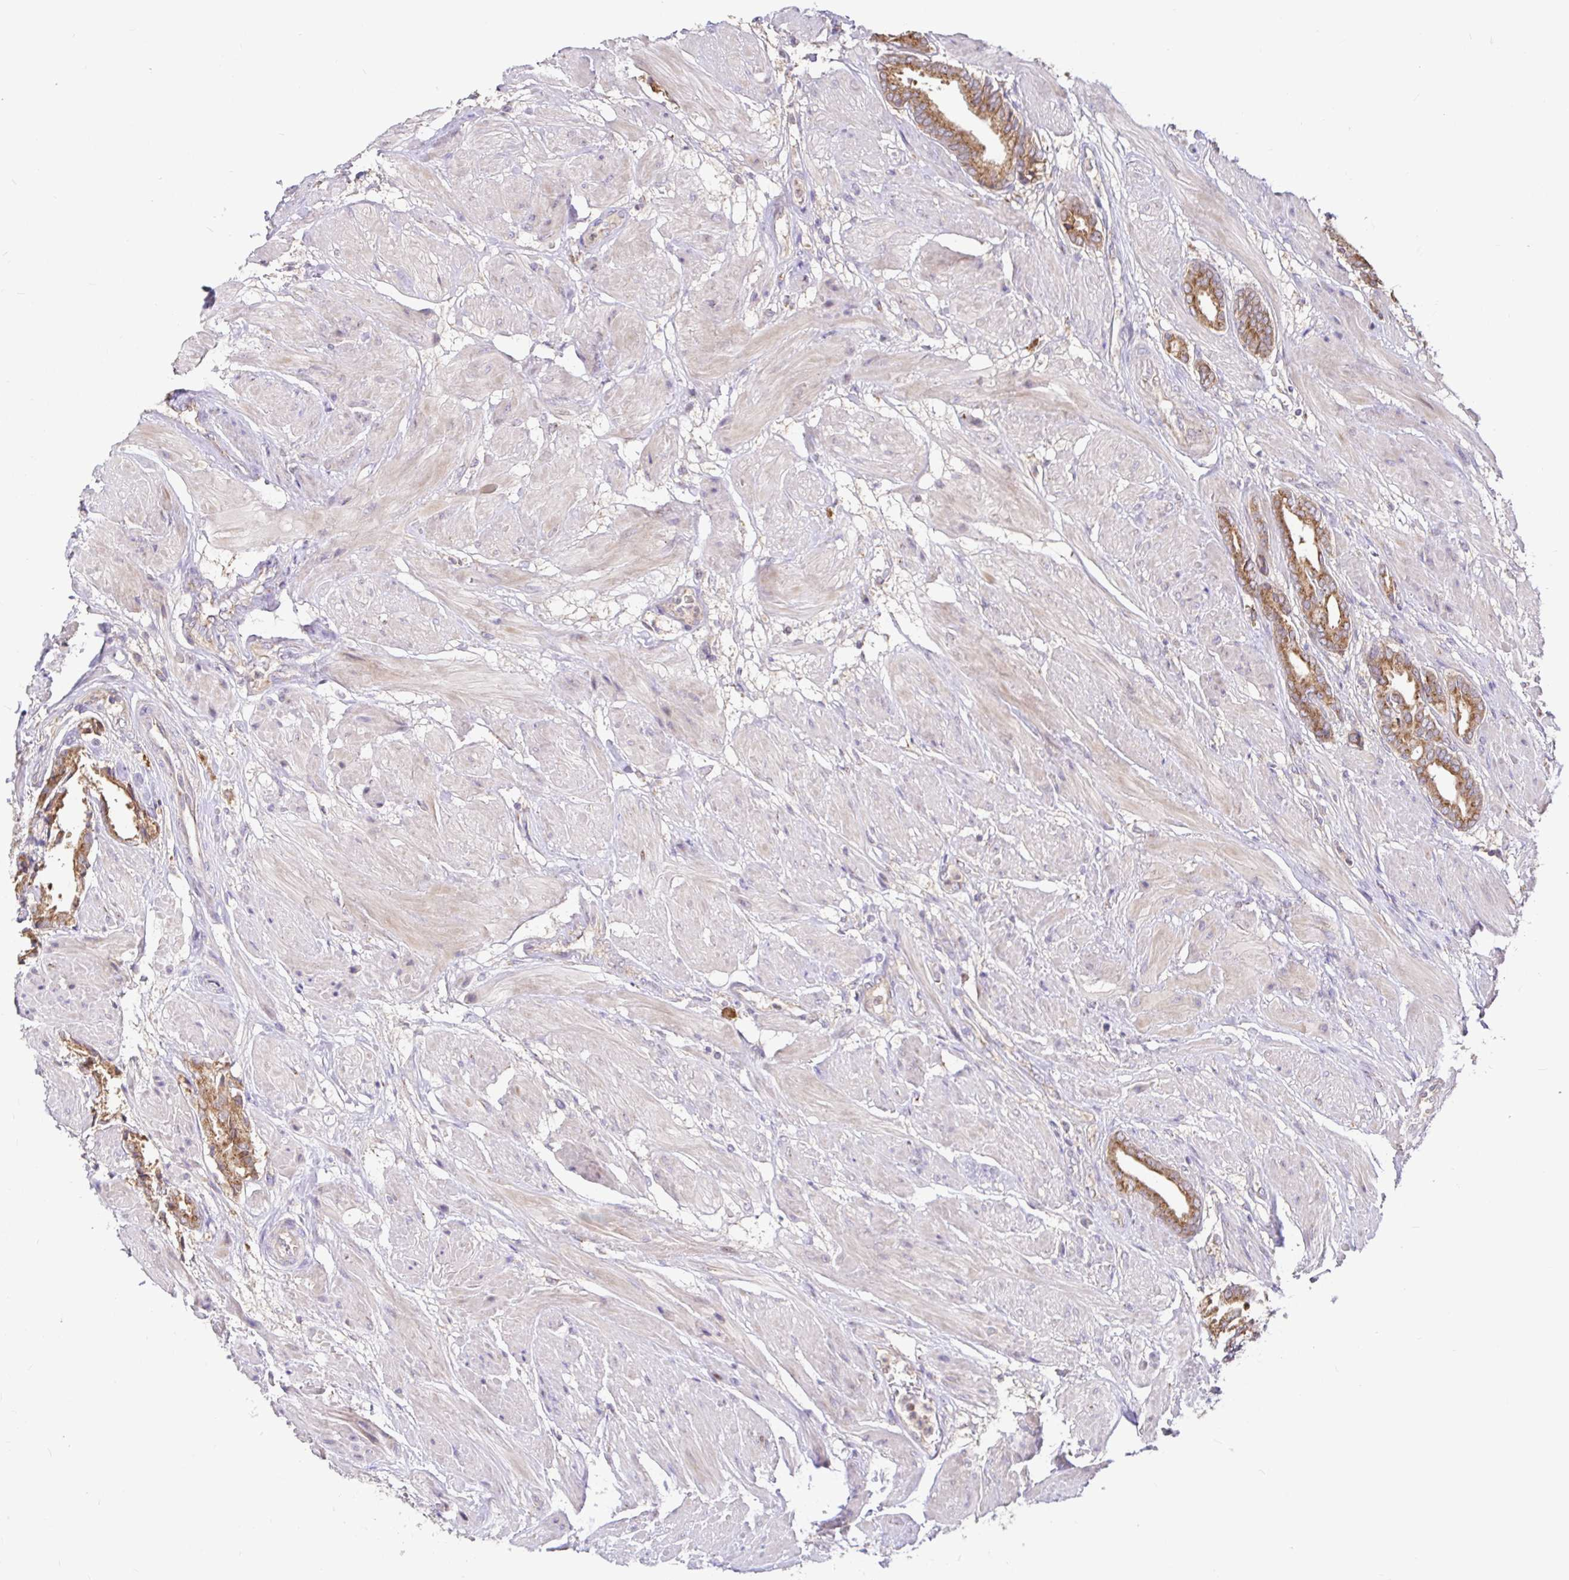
{"staining": {"intensity": "moderate", "quantity": ">75%", "location": "cytoplasmic/membranous"}, "tissue": "prostate cancer", "cell_type": "Tumor cells", "image_type": "cancer", "snomed": [{"axis": "morphology", "description": "Adenocarcinoma, High grade"}, {"axis": "topography", "description": "Prostate"}], "caption": "Moderate cytoplasmic/membranous expression is present in approximately >75% of tumor cells in prostate high-grade adenocarcinoma. (IHC, brightfield microscopy, high magnification).", "gene": "ELP1", "patient": {"sex": "male", "age": 56}}